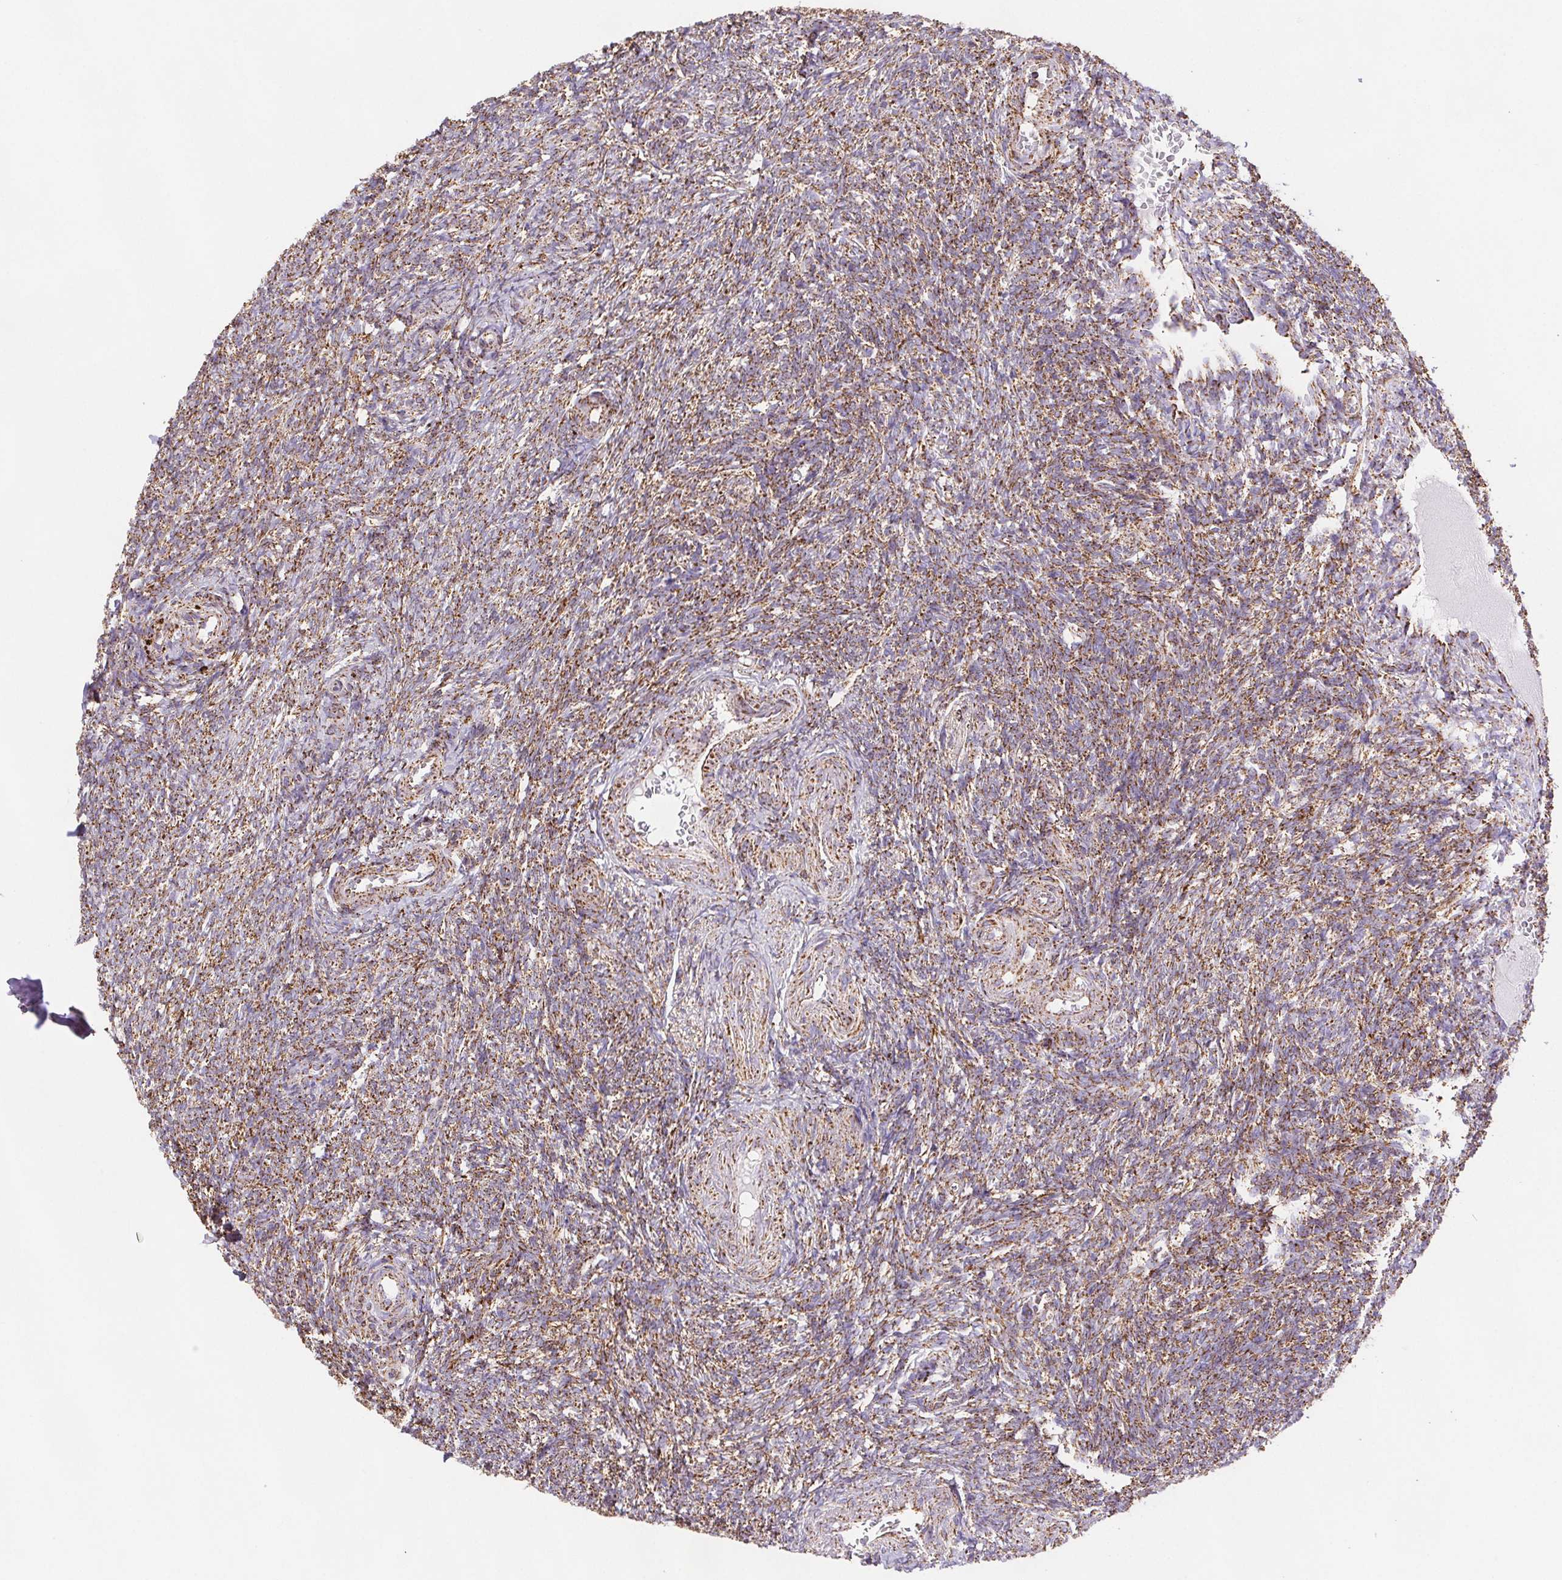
{"staining": {"intensity": "moderate", "quantity": ">75%", "location": "cytoplasmic/membranous"}, "tissue": "ovary", "cell_type": "Ovarian stroma cells", "image_type": "normal", "snomed": [{"axis": "morphology", "description": "Normal tissue, NOS"}, {"axis": "topography", "description": "Ovary"}], "caption": "This photomicrograph exhibits immunohistochemistry (IHC) staining of unremarkable ovary, with medium moderate cytoplasmic/membranous positivity in approximately >75% of ovarian stroma cells.", "gene": "NIPSNAP2", "patient": {"sex": "female", "age": 39}}